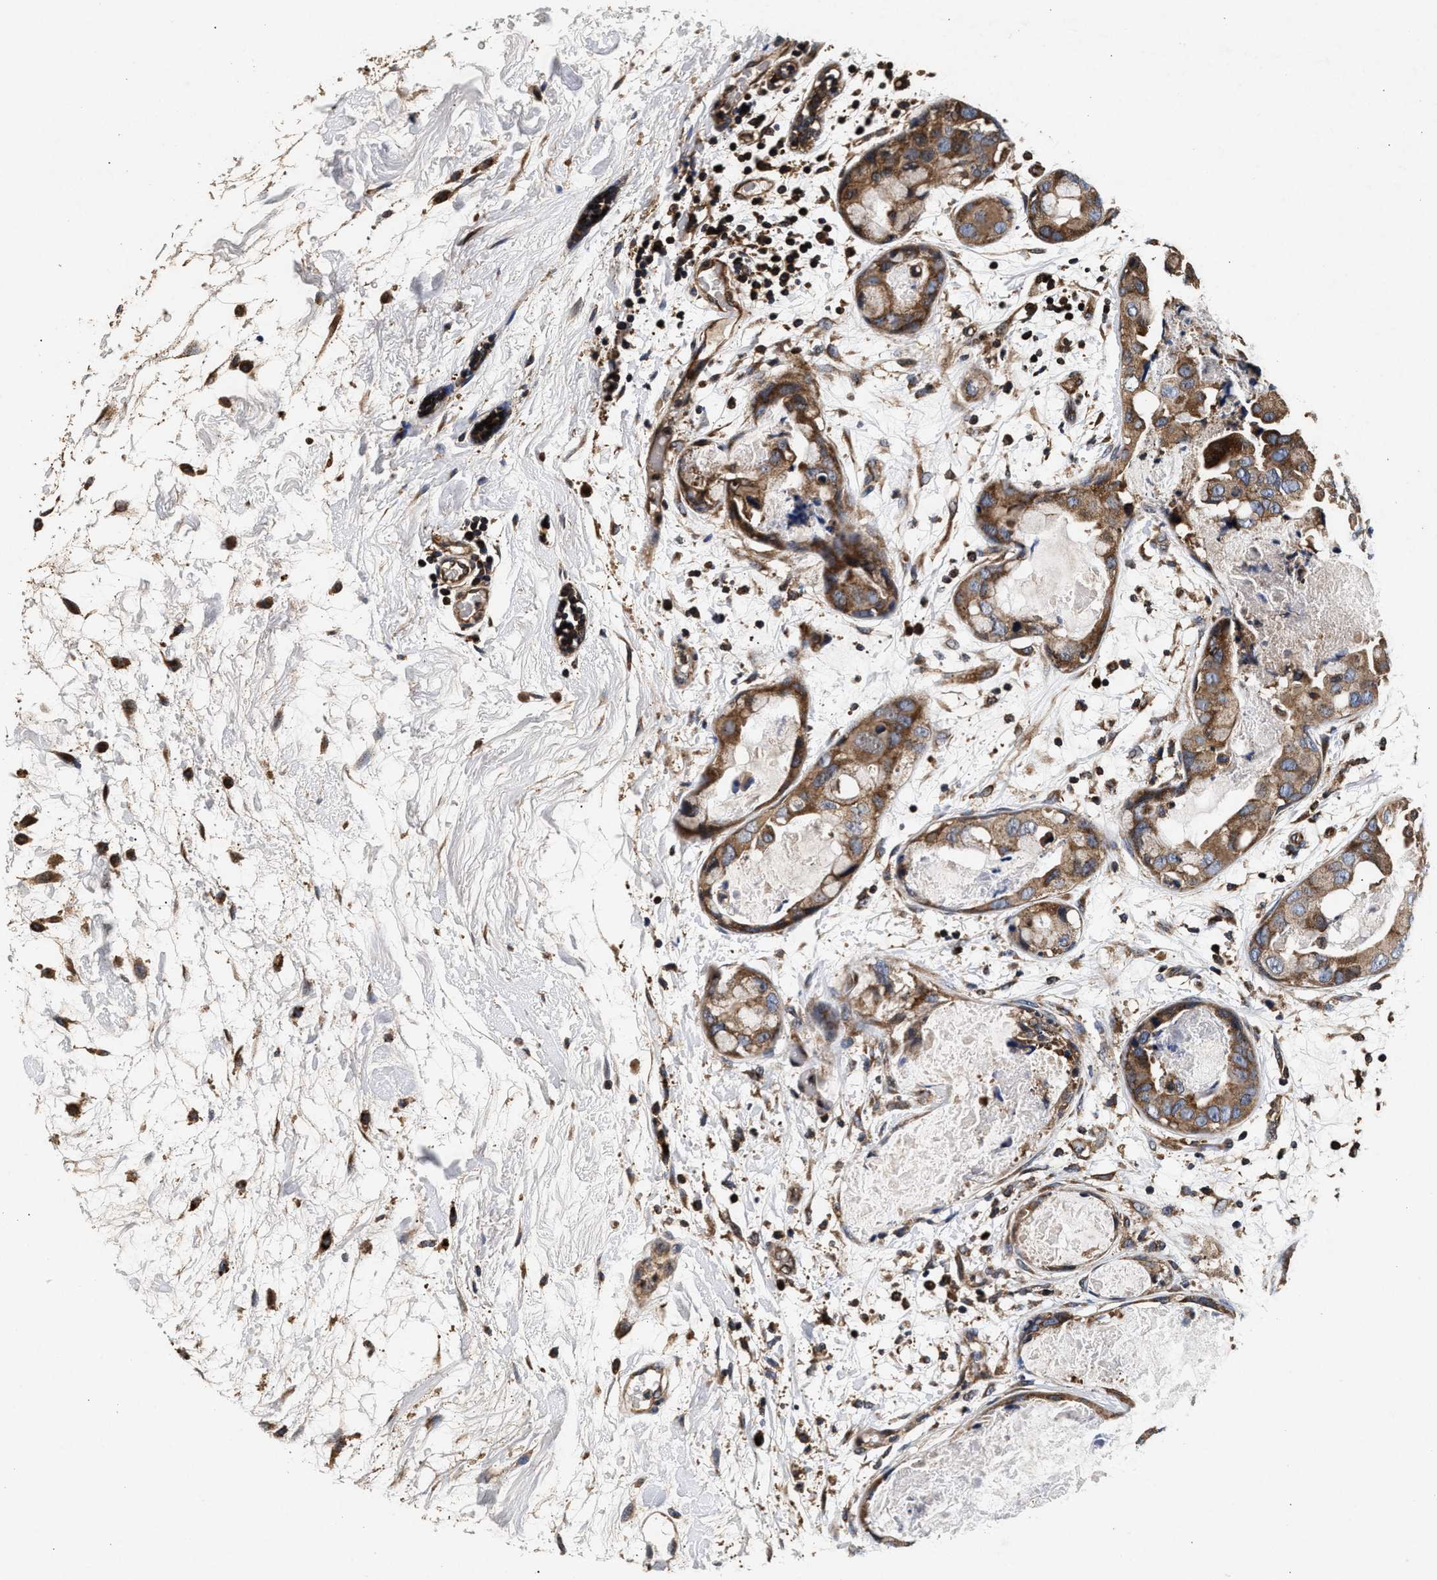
{"staining": {"intensity": "moderate", "quantity": ">75%", "location": "cytoplasmic/membranous"}, "tissue": "breast cancer", "cell_type": "Tumor cells", "image_type": "cancer", "snomed": [{"axis": "morphology", "description": "Duct carcinoma"}, {"axis": "topography", "description": "Breast"}], "caption": "Moderate cytoplasmic/membranous protein expression is identified in about >75% of tumor cells in invasive ductal carcinoma (breast).", "gene": "NFKB2", "patient": {"sex": "female", "age": 40}}